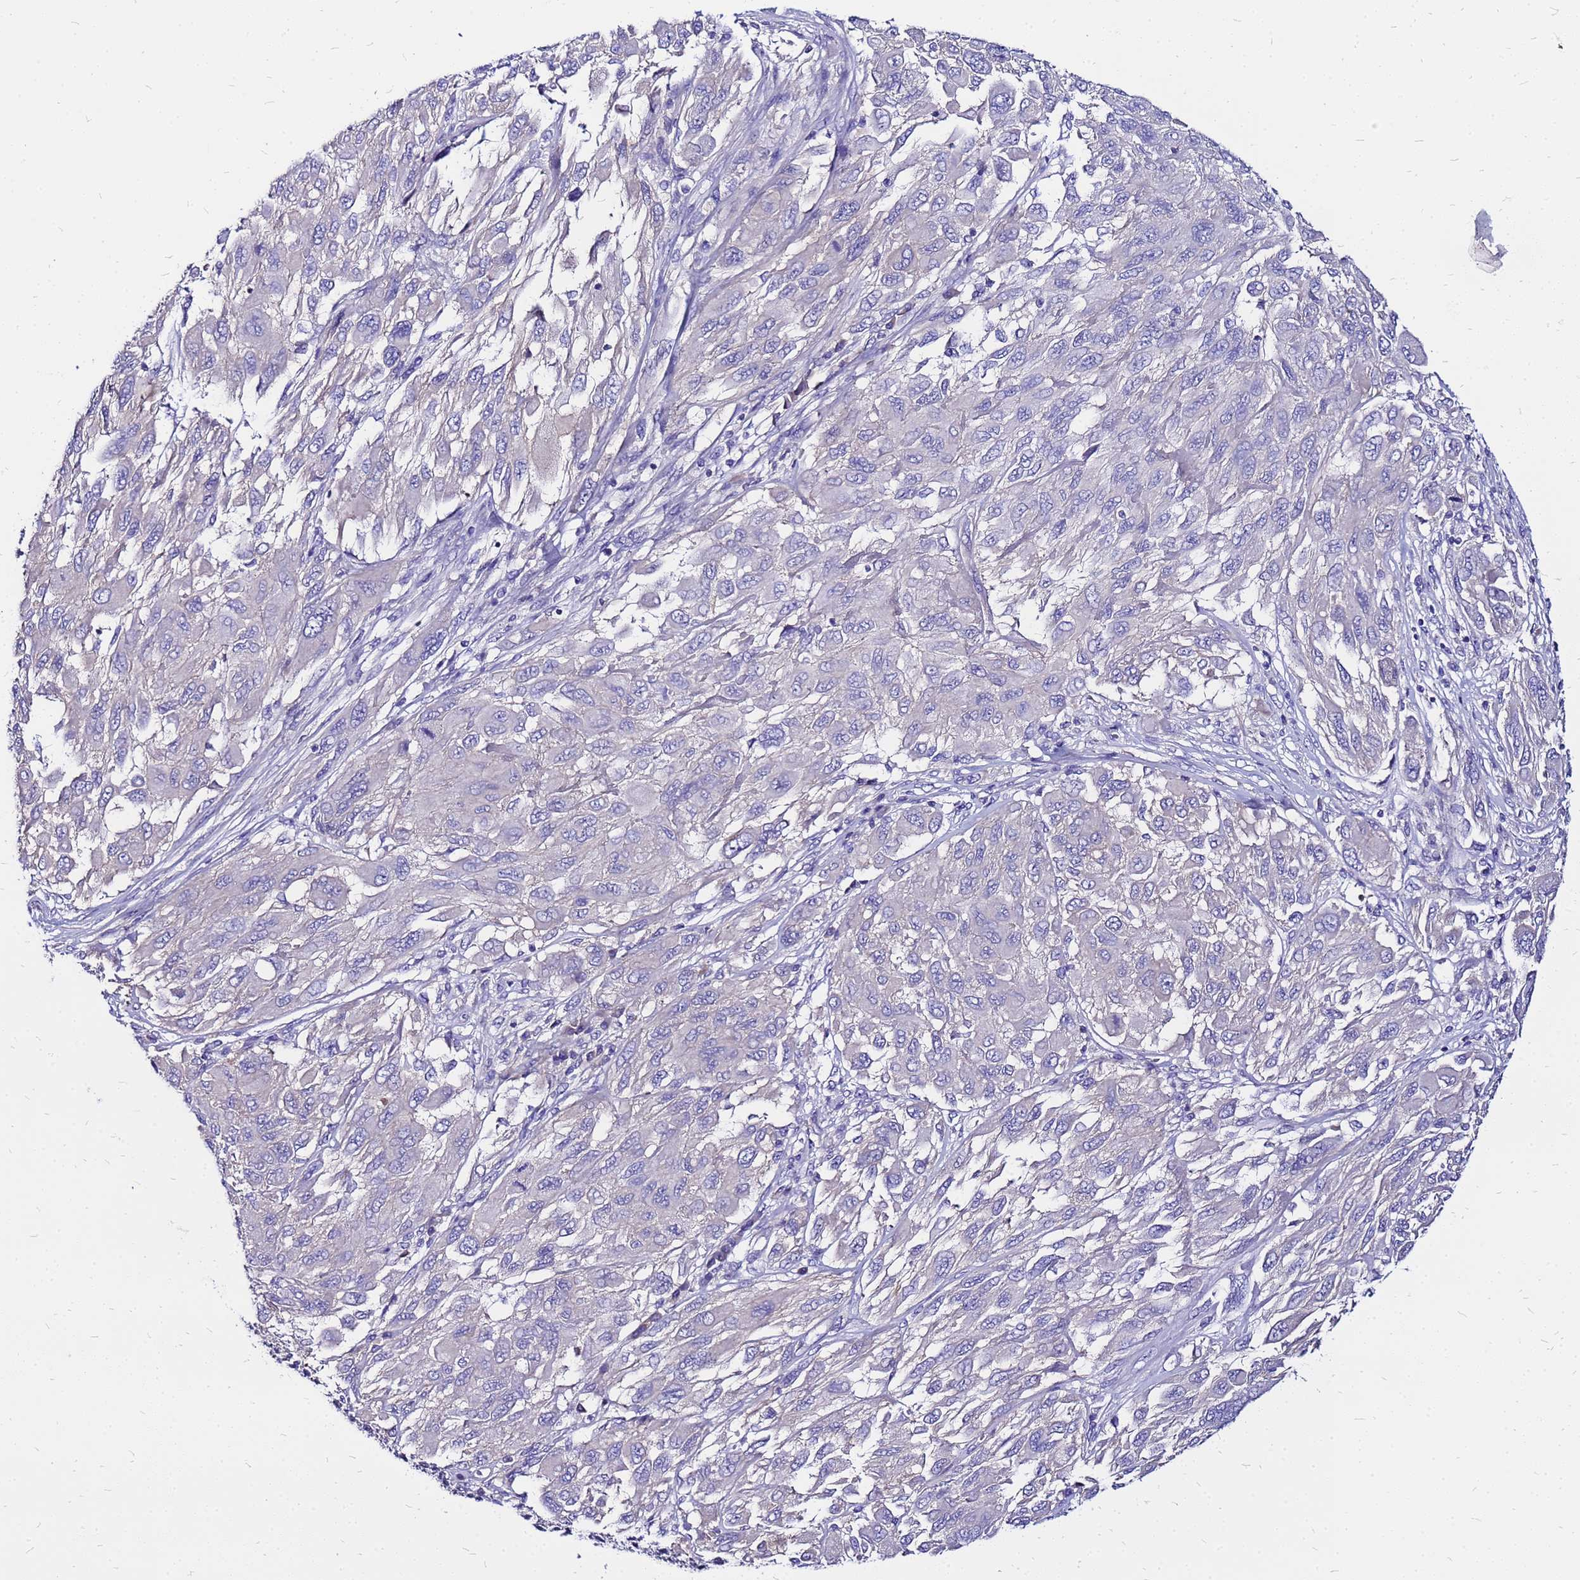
{"staining": {"intensity": "negative", "quantity": "none", "location": "none"}, "tissue": "melanoma", "cell_type": "Tumor cells", "image_type": "cancer", "snomed": [{"axis": "morphology", "description": "Malignant melanoma, NOS"}, {"axis": "topography", "description": "Skin"}], "caption": "Photomicrograph shows no protein staining in tumor cells of malignant melanoma tissue.", "gene": "ARHGEF5", "patient": {"sex": "female", "age": 91}}